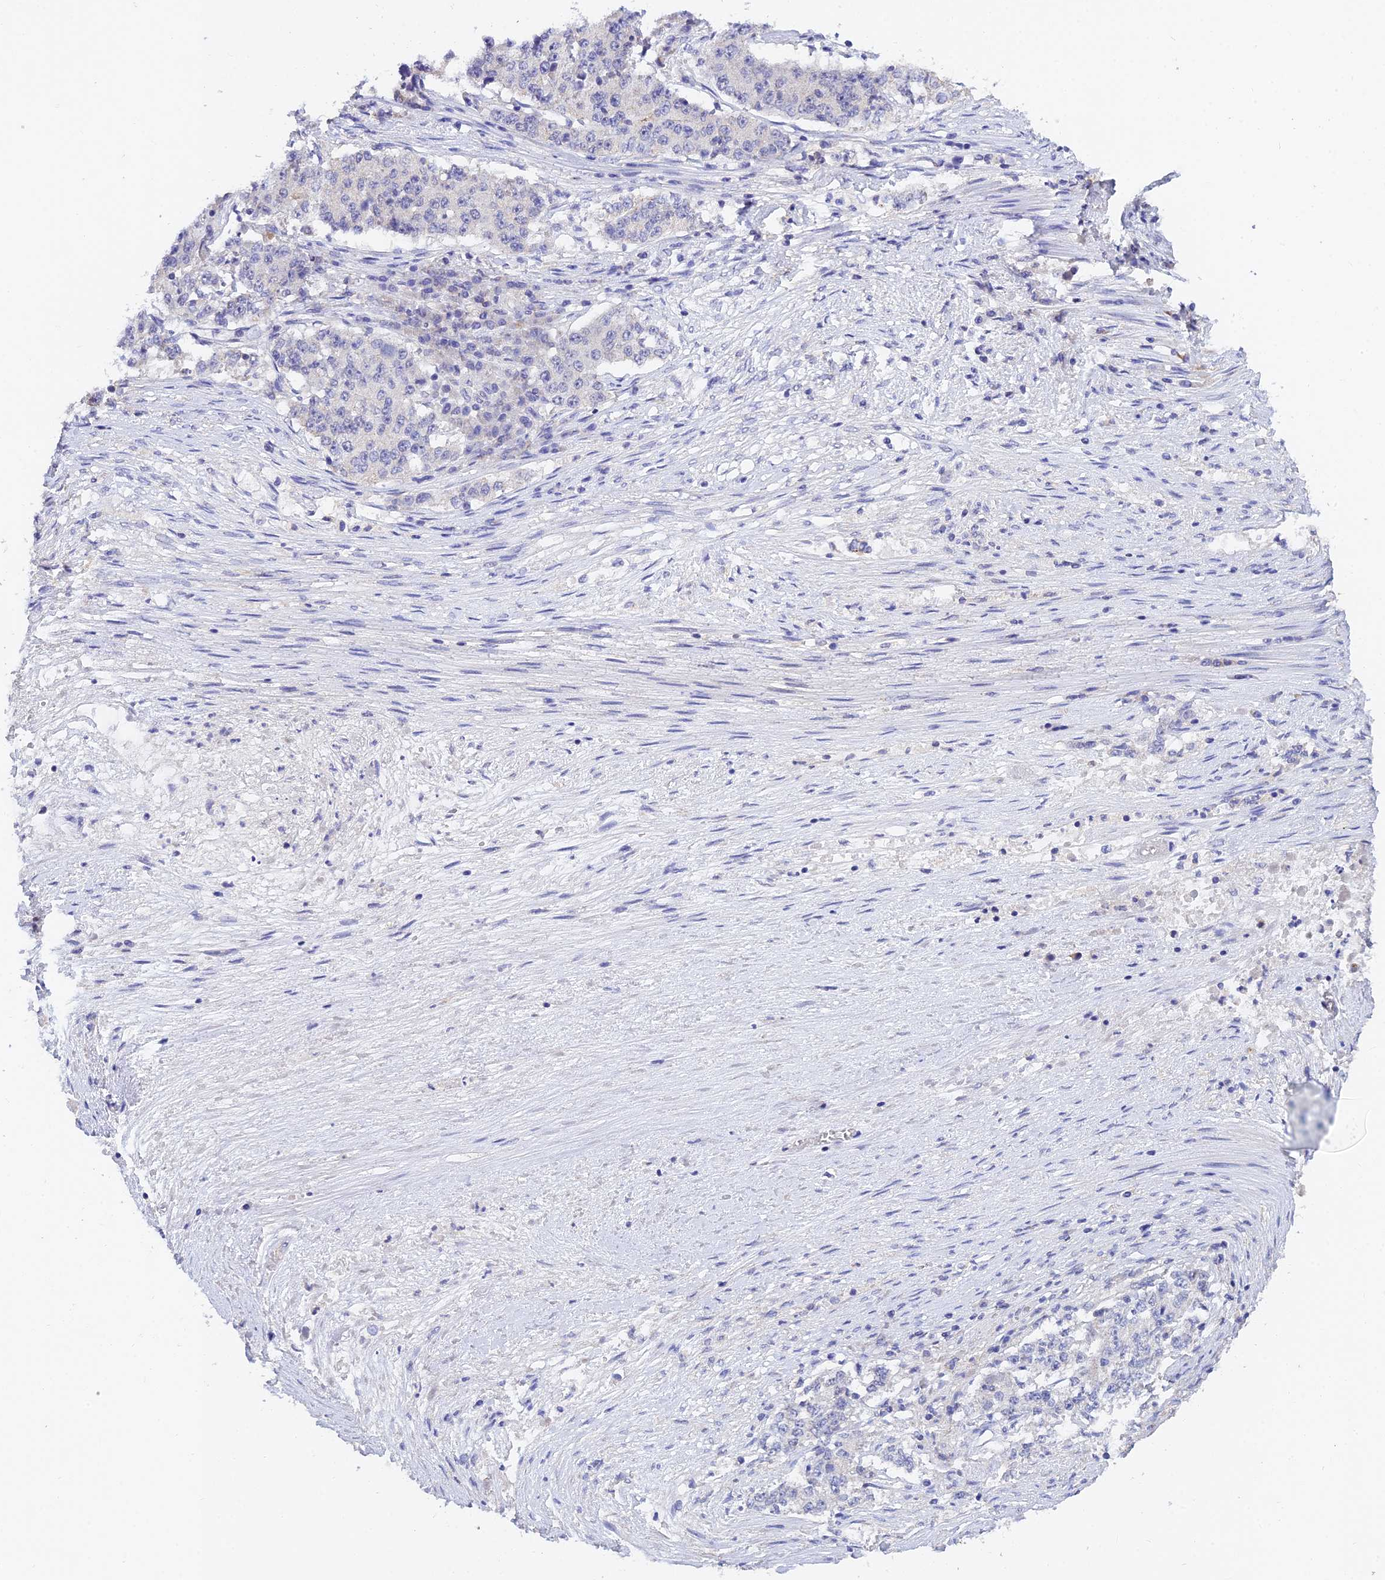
{"staining": {"intensity": "negative", "quantity": "none", "location": "none"}, "tissue": "stomach cancer", "cell_type": "Tumor cells", "image_type": "cancer", "snomed": [{"axis": "morphology", "description": "Adenocarcinoma, NOS"}, {"axis": "topography", "description": "Stomach"}], "caption": "Image shows no protein expression in tumor cells of adenocarcinoma (stomach) tissue.", "gene": "HOXB1", "patient": {"sex": "male", "age": 59}}